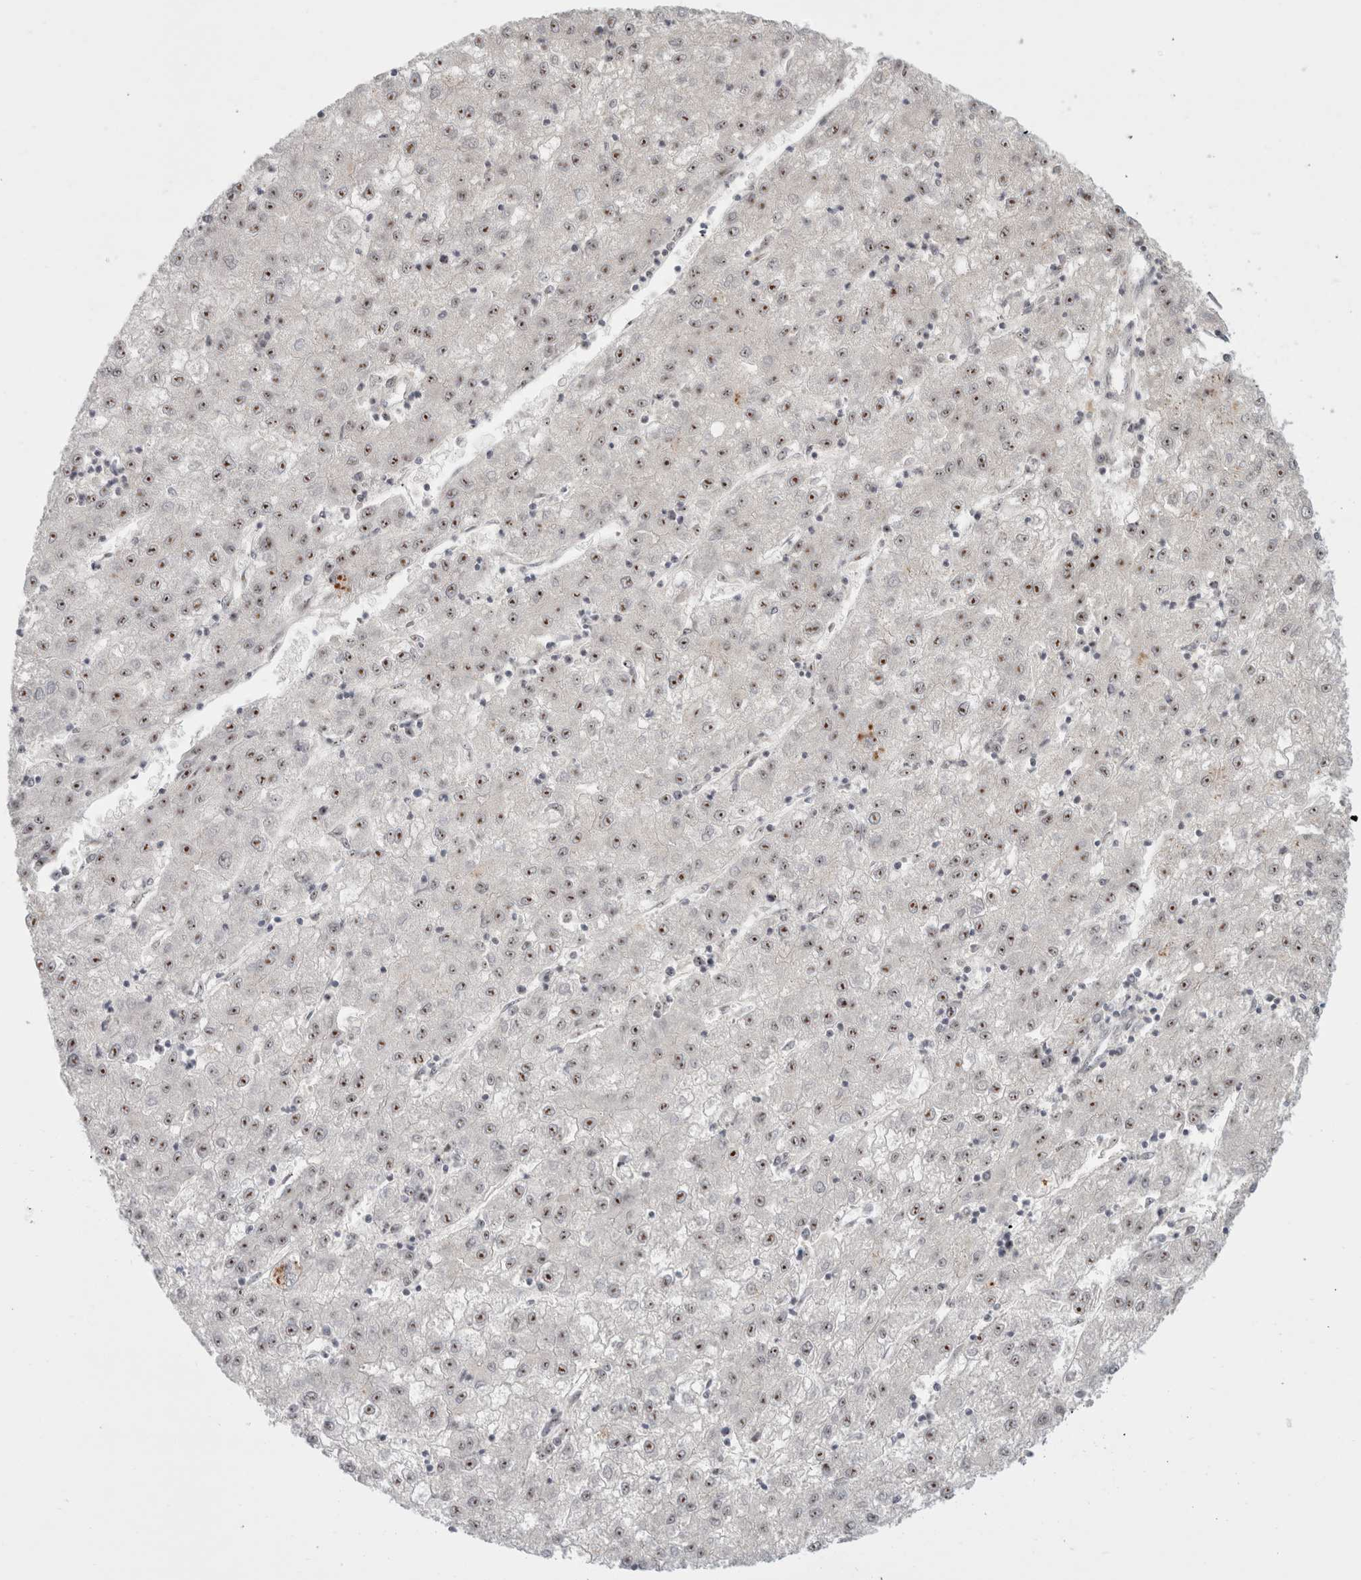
{"staining": {"intensity": "moderate", "quantity": ">75%", "location": "nuclear"}, "tissue": "liver cancer", "cell_type": "Tumor cells", "image_type": "cancer", "snomed": [{"axis": "morphology", "description": "Carcinoma, Hepatocellular, NOS"}, {"axis": "topography", "description": "Liver"}], "caption": "Liver cancer (hepatocellular carcinoma) was stained to show a protein in brown. There is medium levels of moderate nuclear staining in approximately >75% of tumor cells.", "gene": "SENP6", "patient": {"sex": "male", "age": 72}}